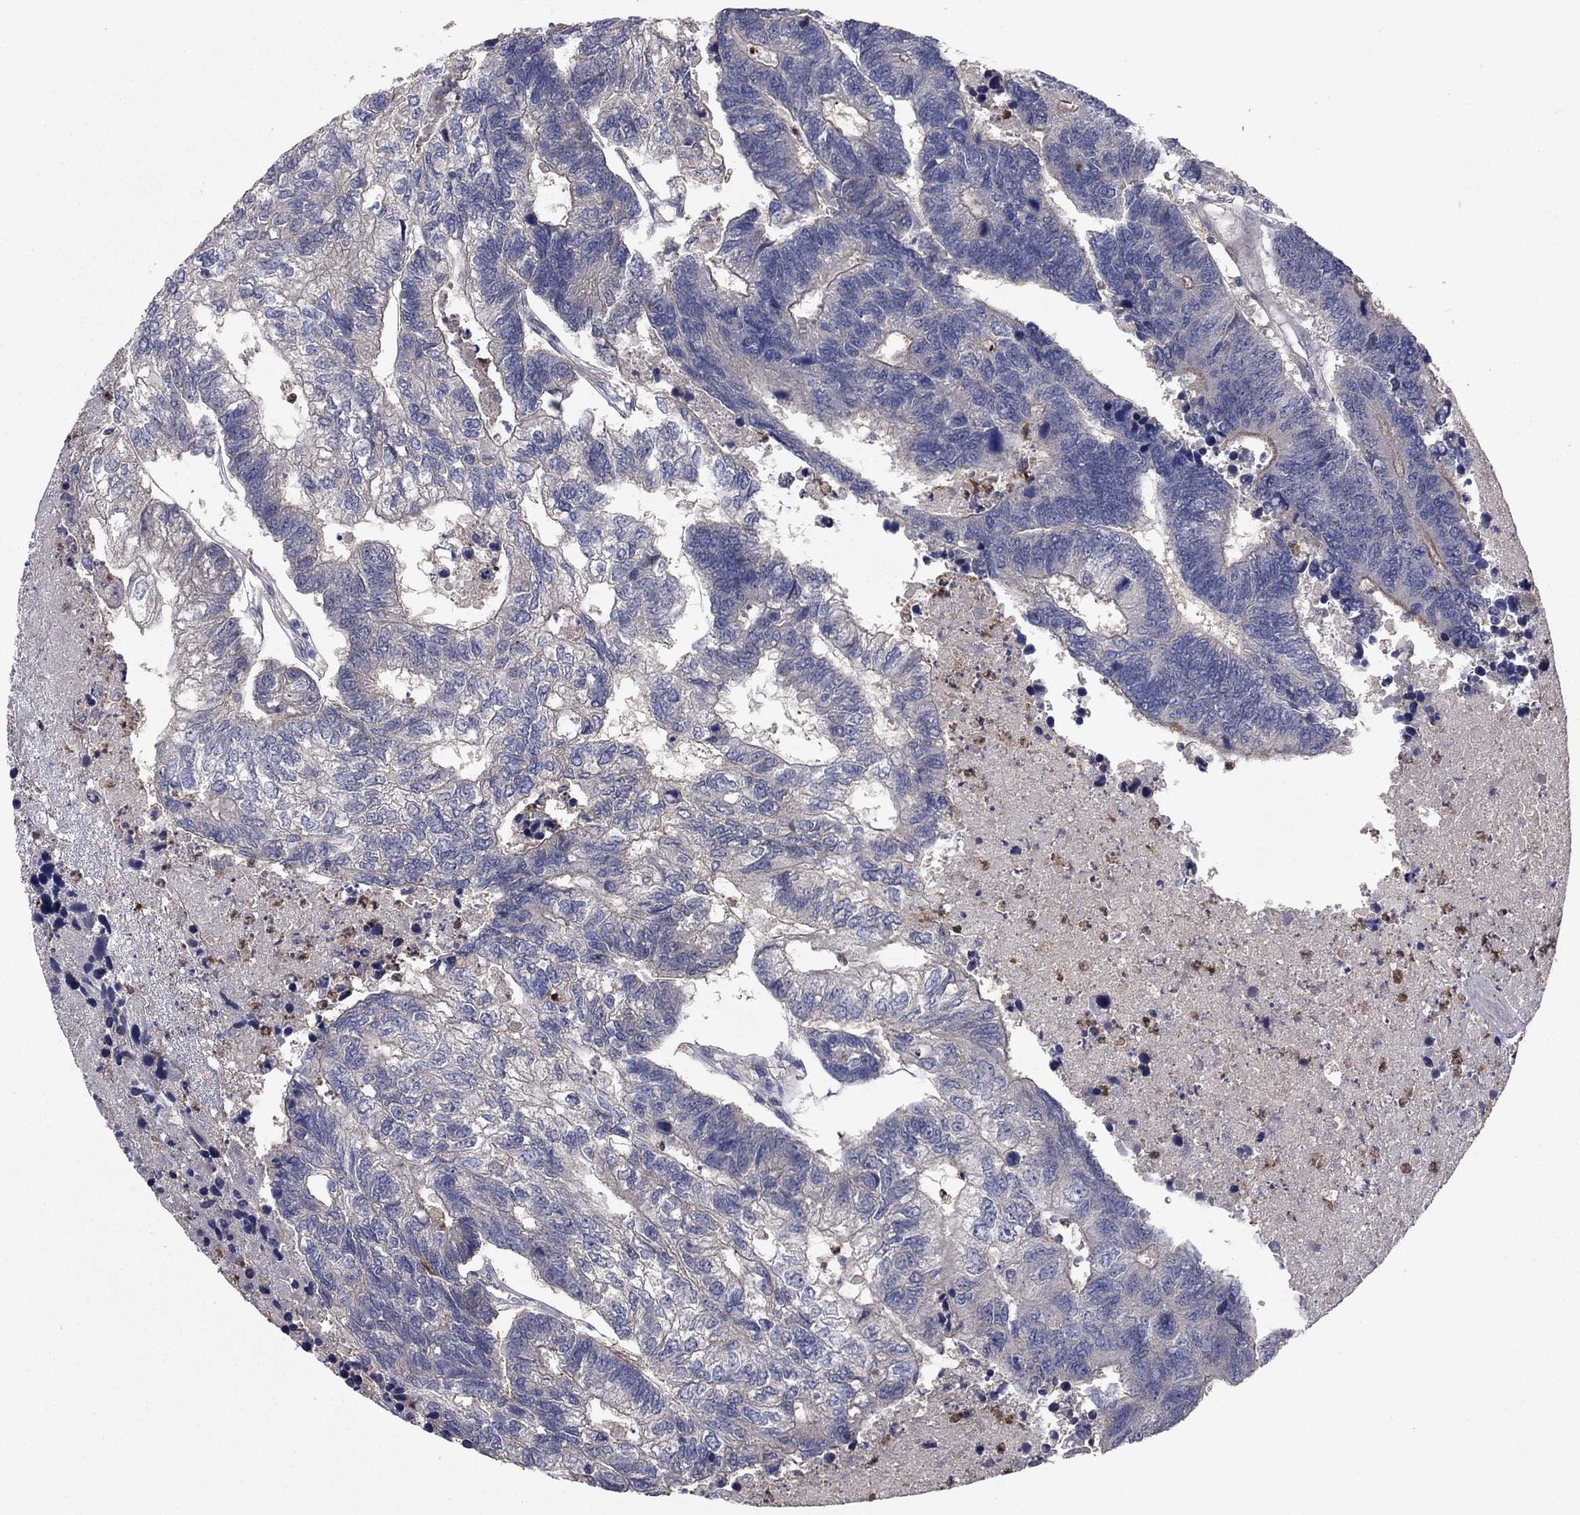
{"staining": {"intensity": "negative", "quantity": "none", "location": "none"}, "tissue": "colorectal cancer", "cell_type": "Tumor cells", "image_type": "cancer", "snomed": [{"axis": "morphology", "description": "Adenocarcinoma, NOS"}, {"axis": "topography", "description": "Colon"}], "caption": "A high-resolution histopathology image shows IHC staining of colorectal adenocarcinoma, which shows no significant staining in tumor cells.", "gene": "MSRB1", "patient": {"sex": "female", "age": 48}}